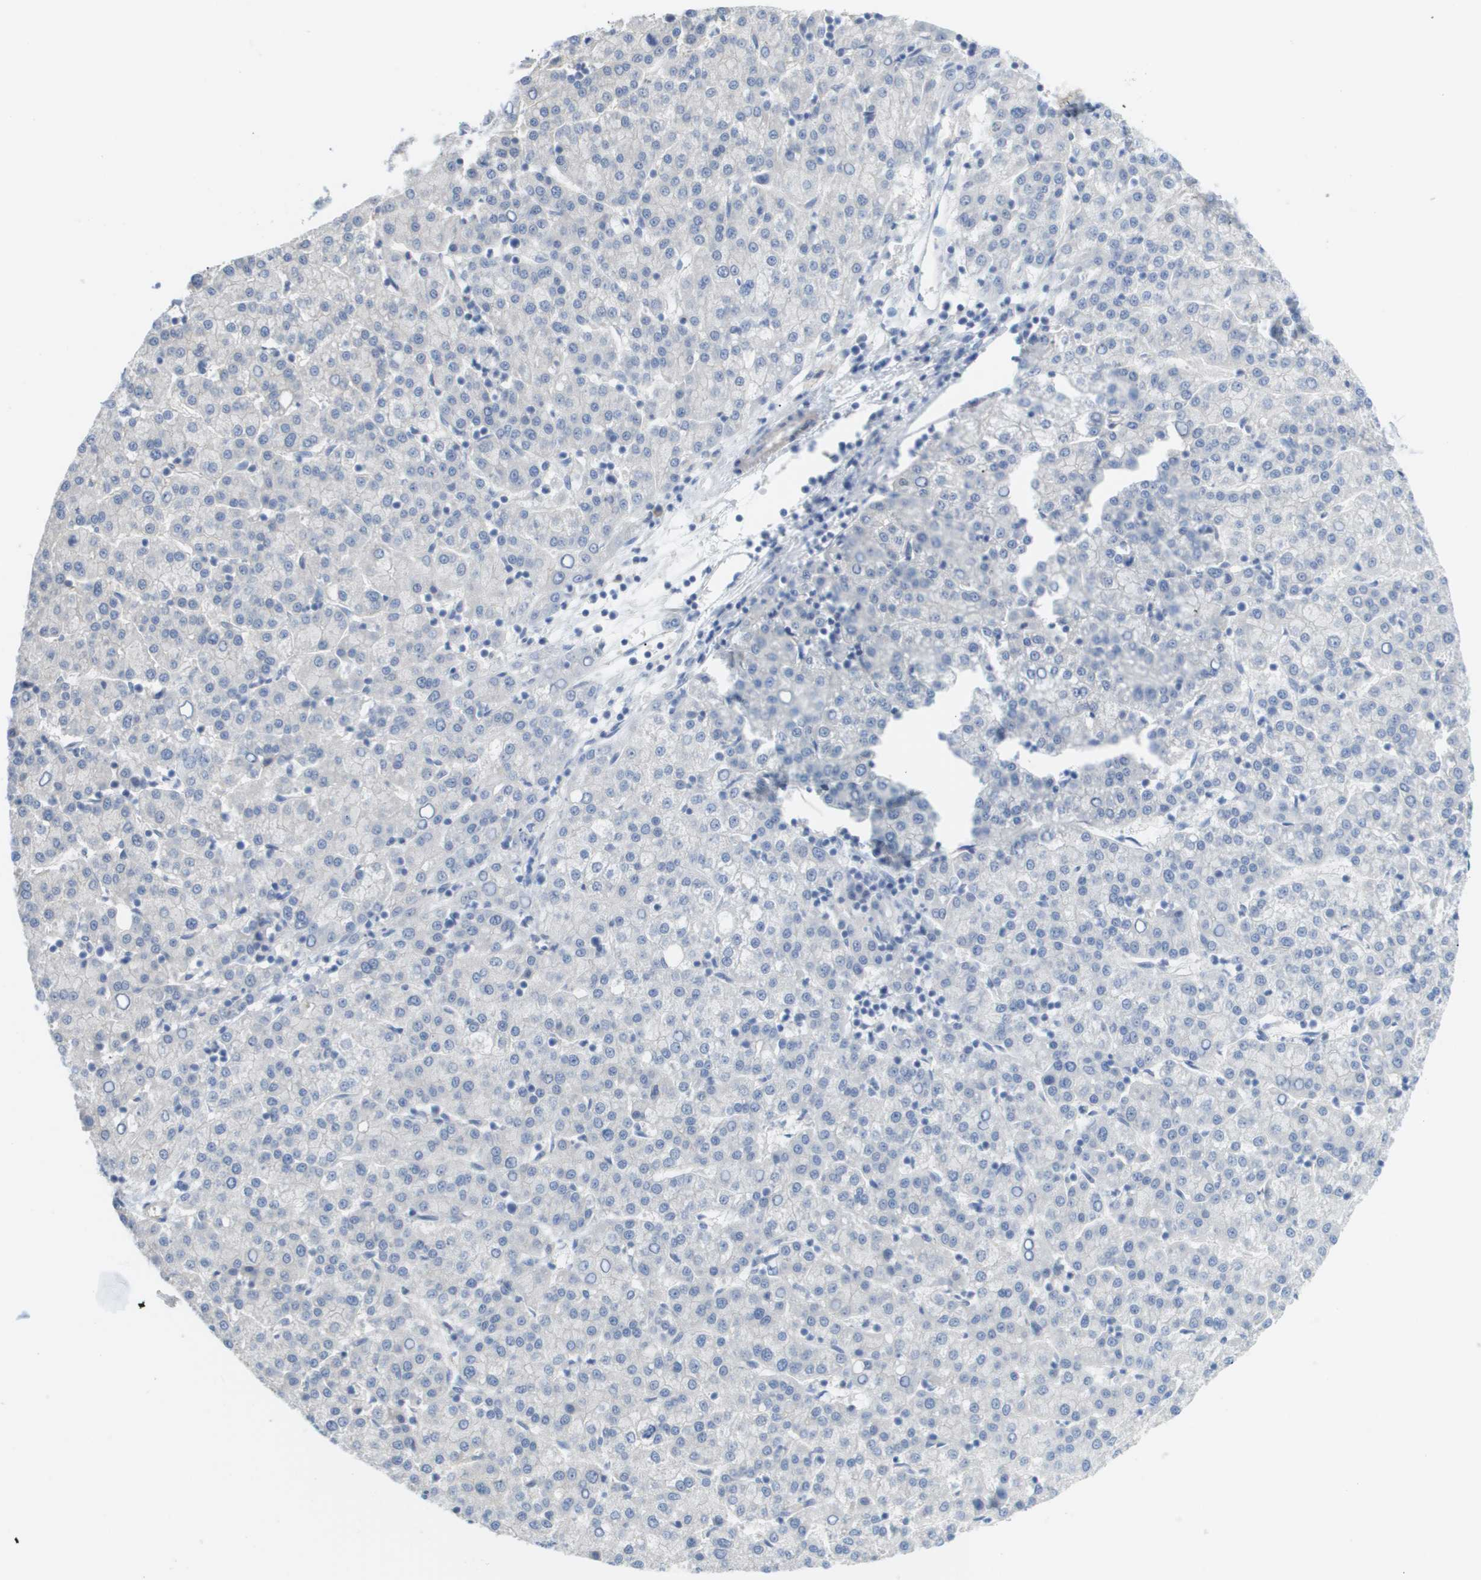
{"staining": {"intensity": "negative", "quantity": "none", "location": "none"}, "tissue": "liver cancer", "cell_type": "Tumor cells", "image_type": "cancer", "snomed": [{"axis": "morphology", "description": "Carcinoma, Hepatocellular, NOS"}, {"axis": "topography", "description": "Liver"}], "caption": "Immunohistochemical staining of human liver hepatocellular carcinoma demonstrates no significant expression in tumor cells.", "gene": "MYL3", "patient": {"sex": "female", "age": 58}}